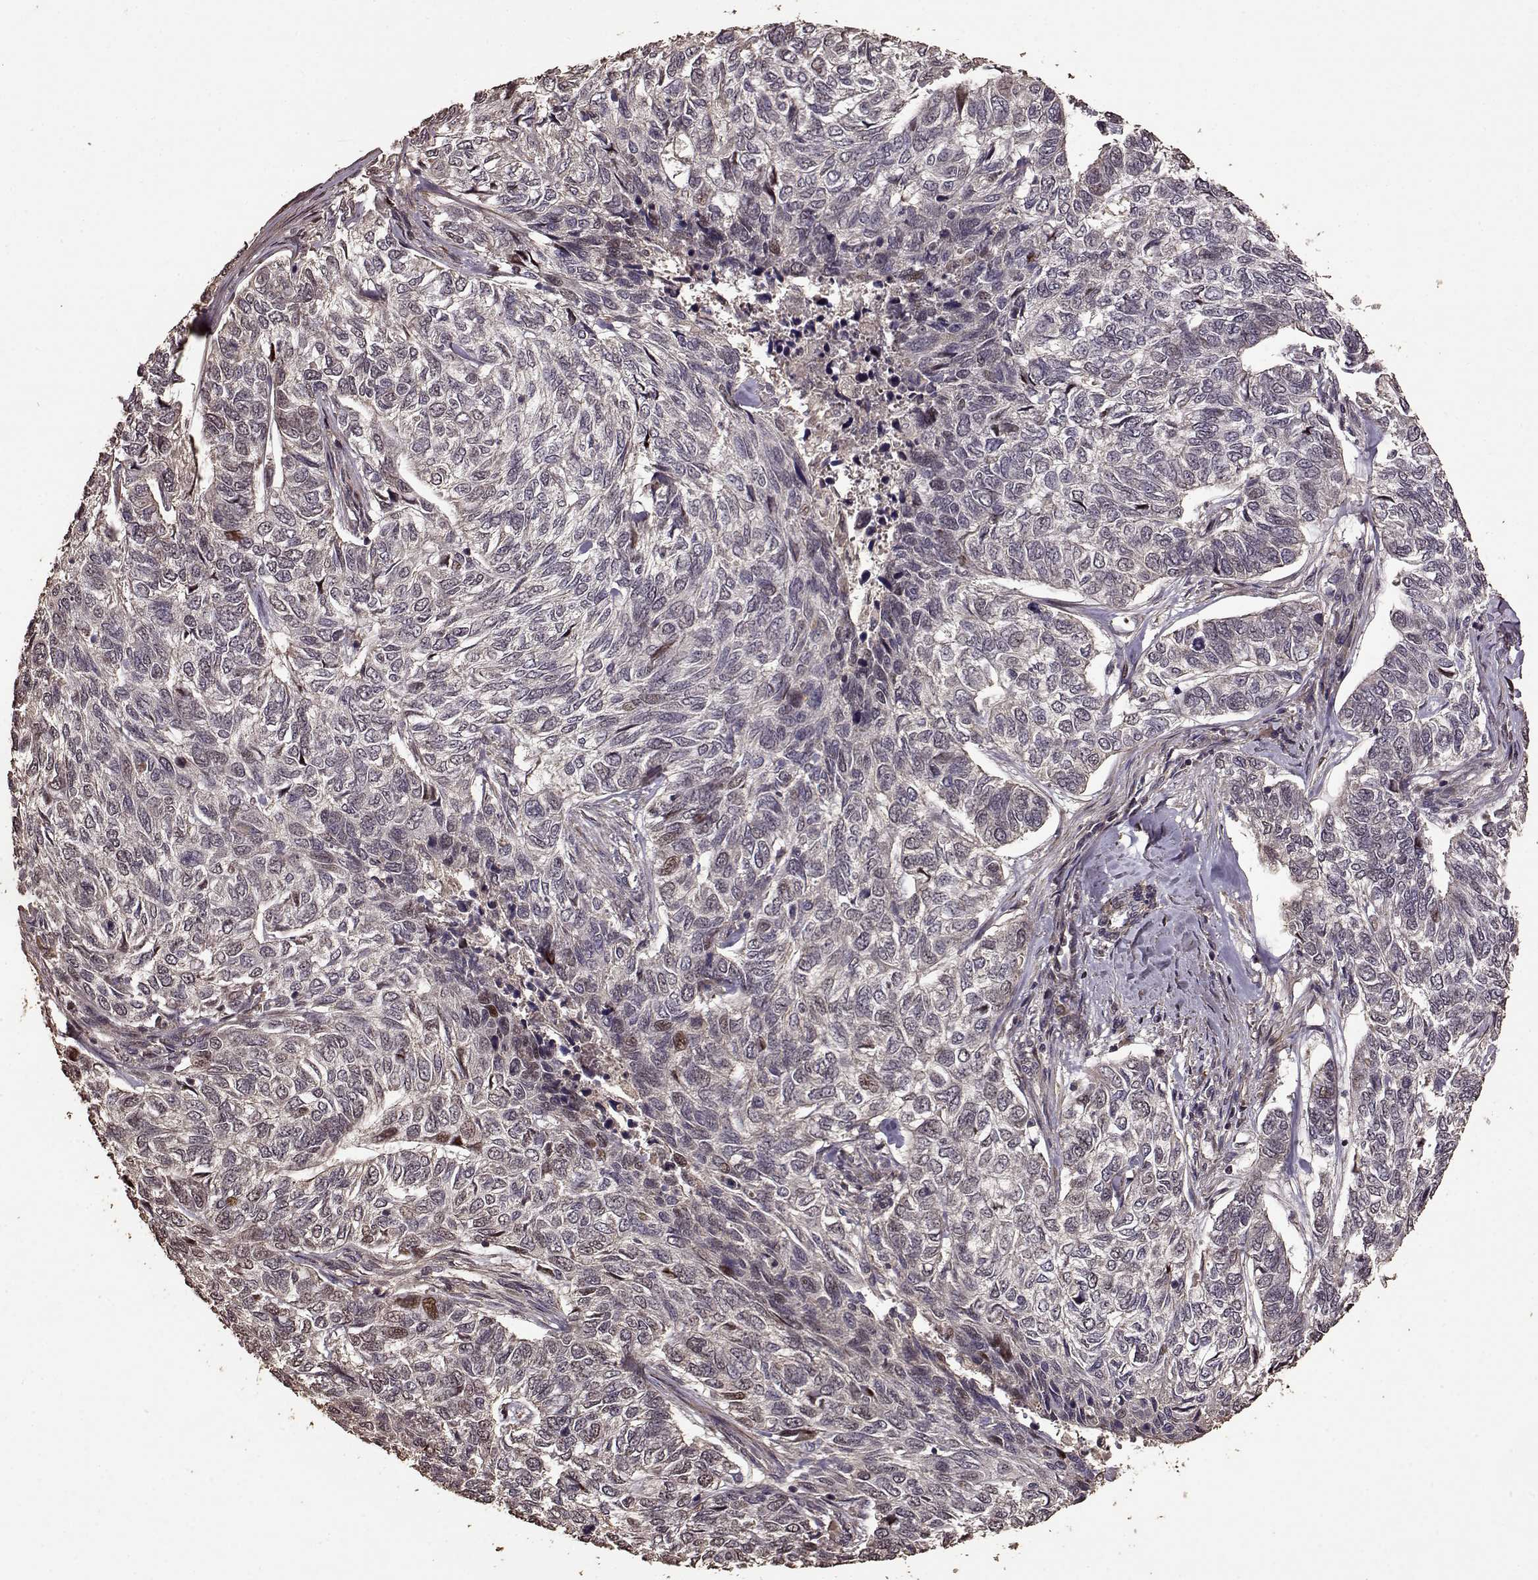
{"staining": {"intensity": "weak", "quantity": "<25%", "location": "nuclear"}, "tissue": "skin cancer", "cell_type": "Tumor cells", "image_type": "cancer", "snomed": [{"axis": "morphology", "description": "Basal cell carcinoma"}, {"axis": "topography", "description": "Skin"}], "caption": "A high-resolution image shows immunohistochemistry (IHC) staining of skin cancer, which exhibits no significant positivity in tumor cells.", "gene": "FBXW11", "patient": {"sex": "female", "age": 65}}